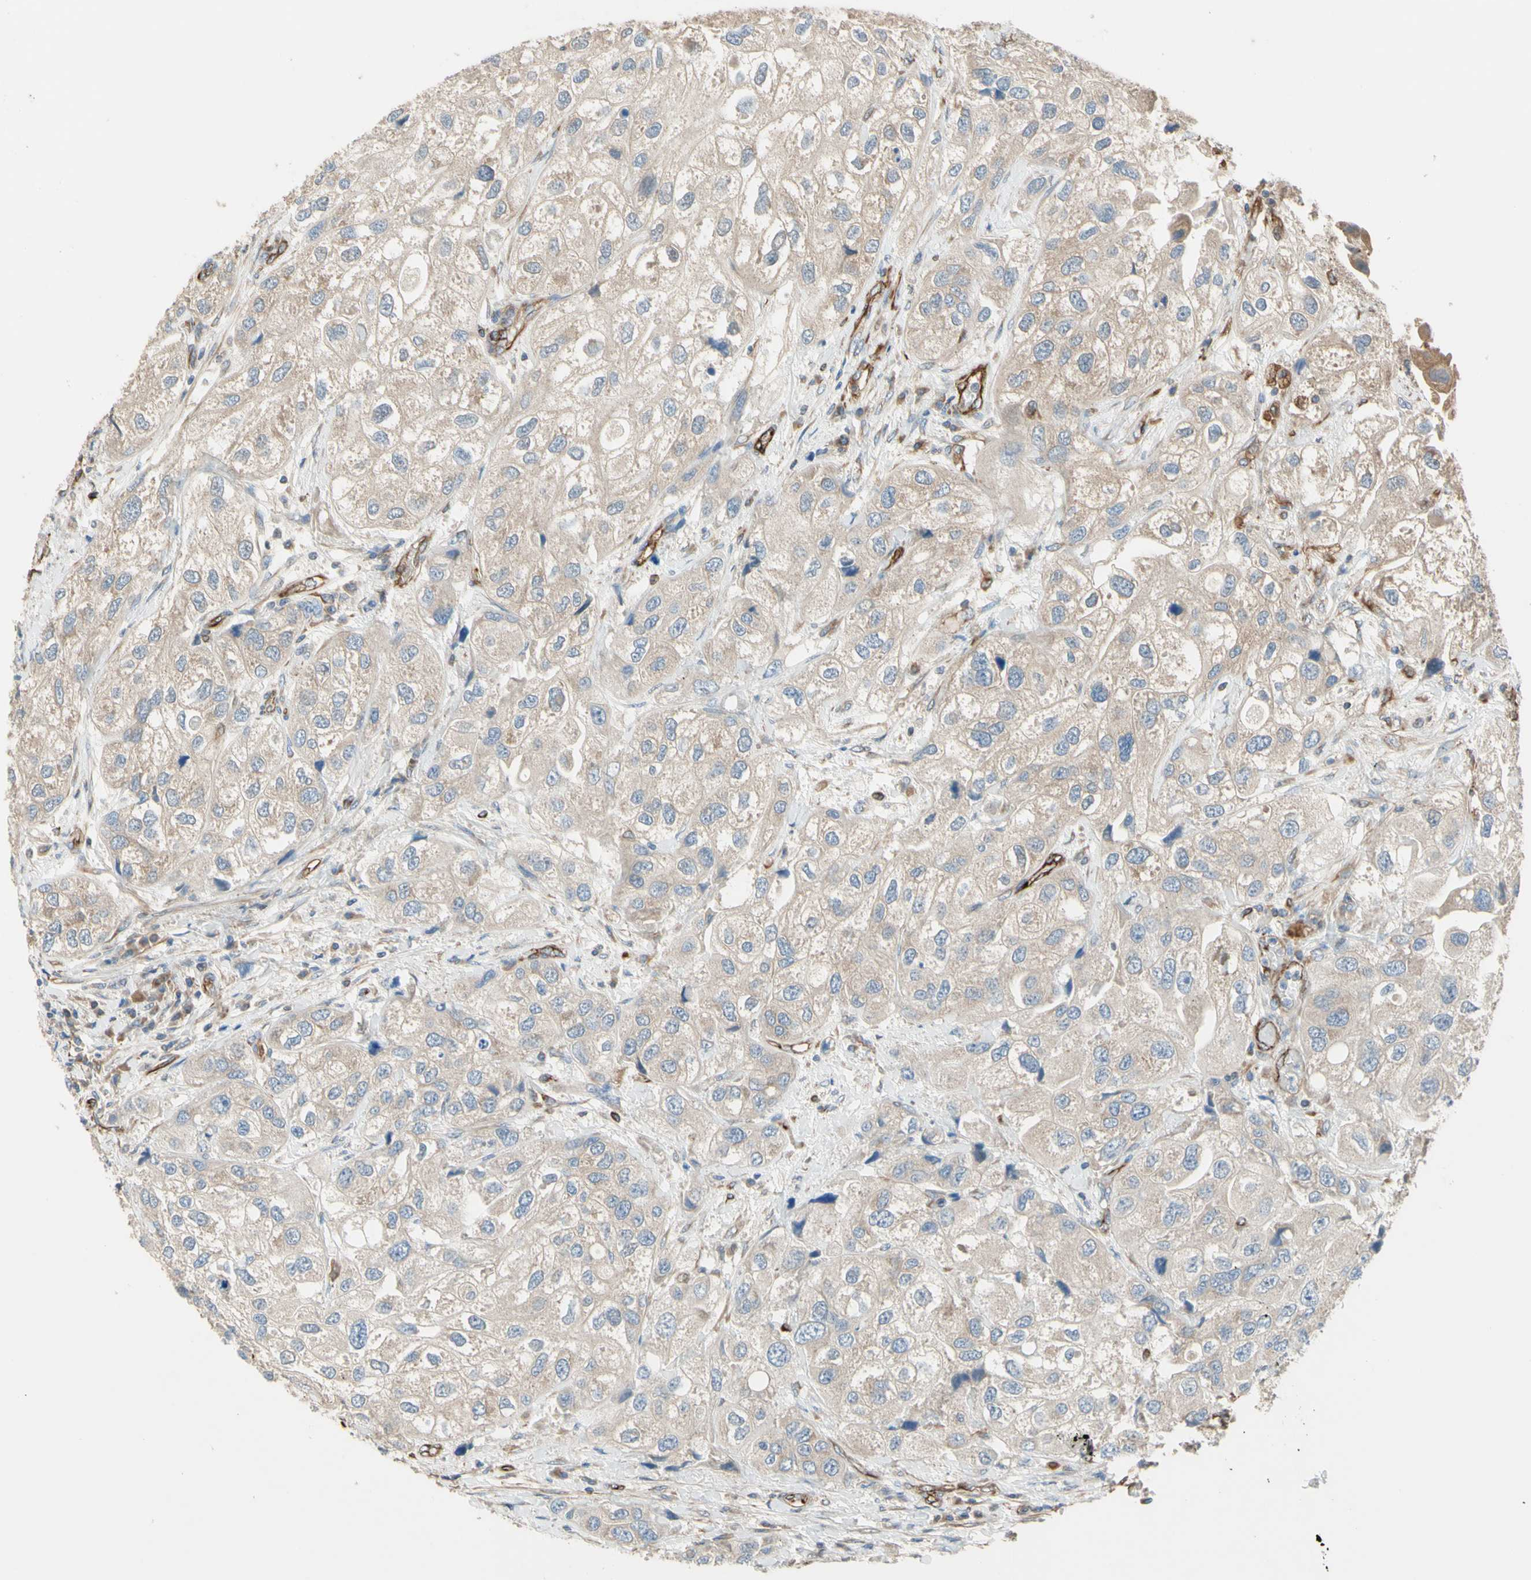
{"staining": {"intensity": "weak", "quantity": "25%-75%", "location": "cytoplasmic/membranous"}, "tissue": "urothelial cancer", "cell_type": "Tumor cells", "image_type": "cancer", "snomed": [{"axis": "morphology", "description": "Urothelial carcinoma, High grade"}, {"axis": "topography", "description": "Urinary bladder"}], "caption": "This is a micrograph of IHC staining of urothelial cancer, which shows weak staining in the cytoplasmic/membranous of tumor cells.", "gene": "TRAF2", "patient": {"sex": "female", "age": 64}}